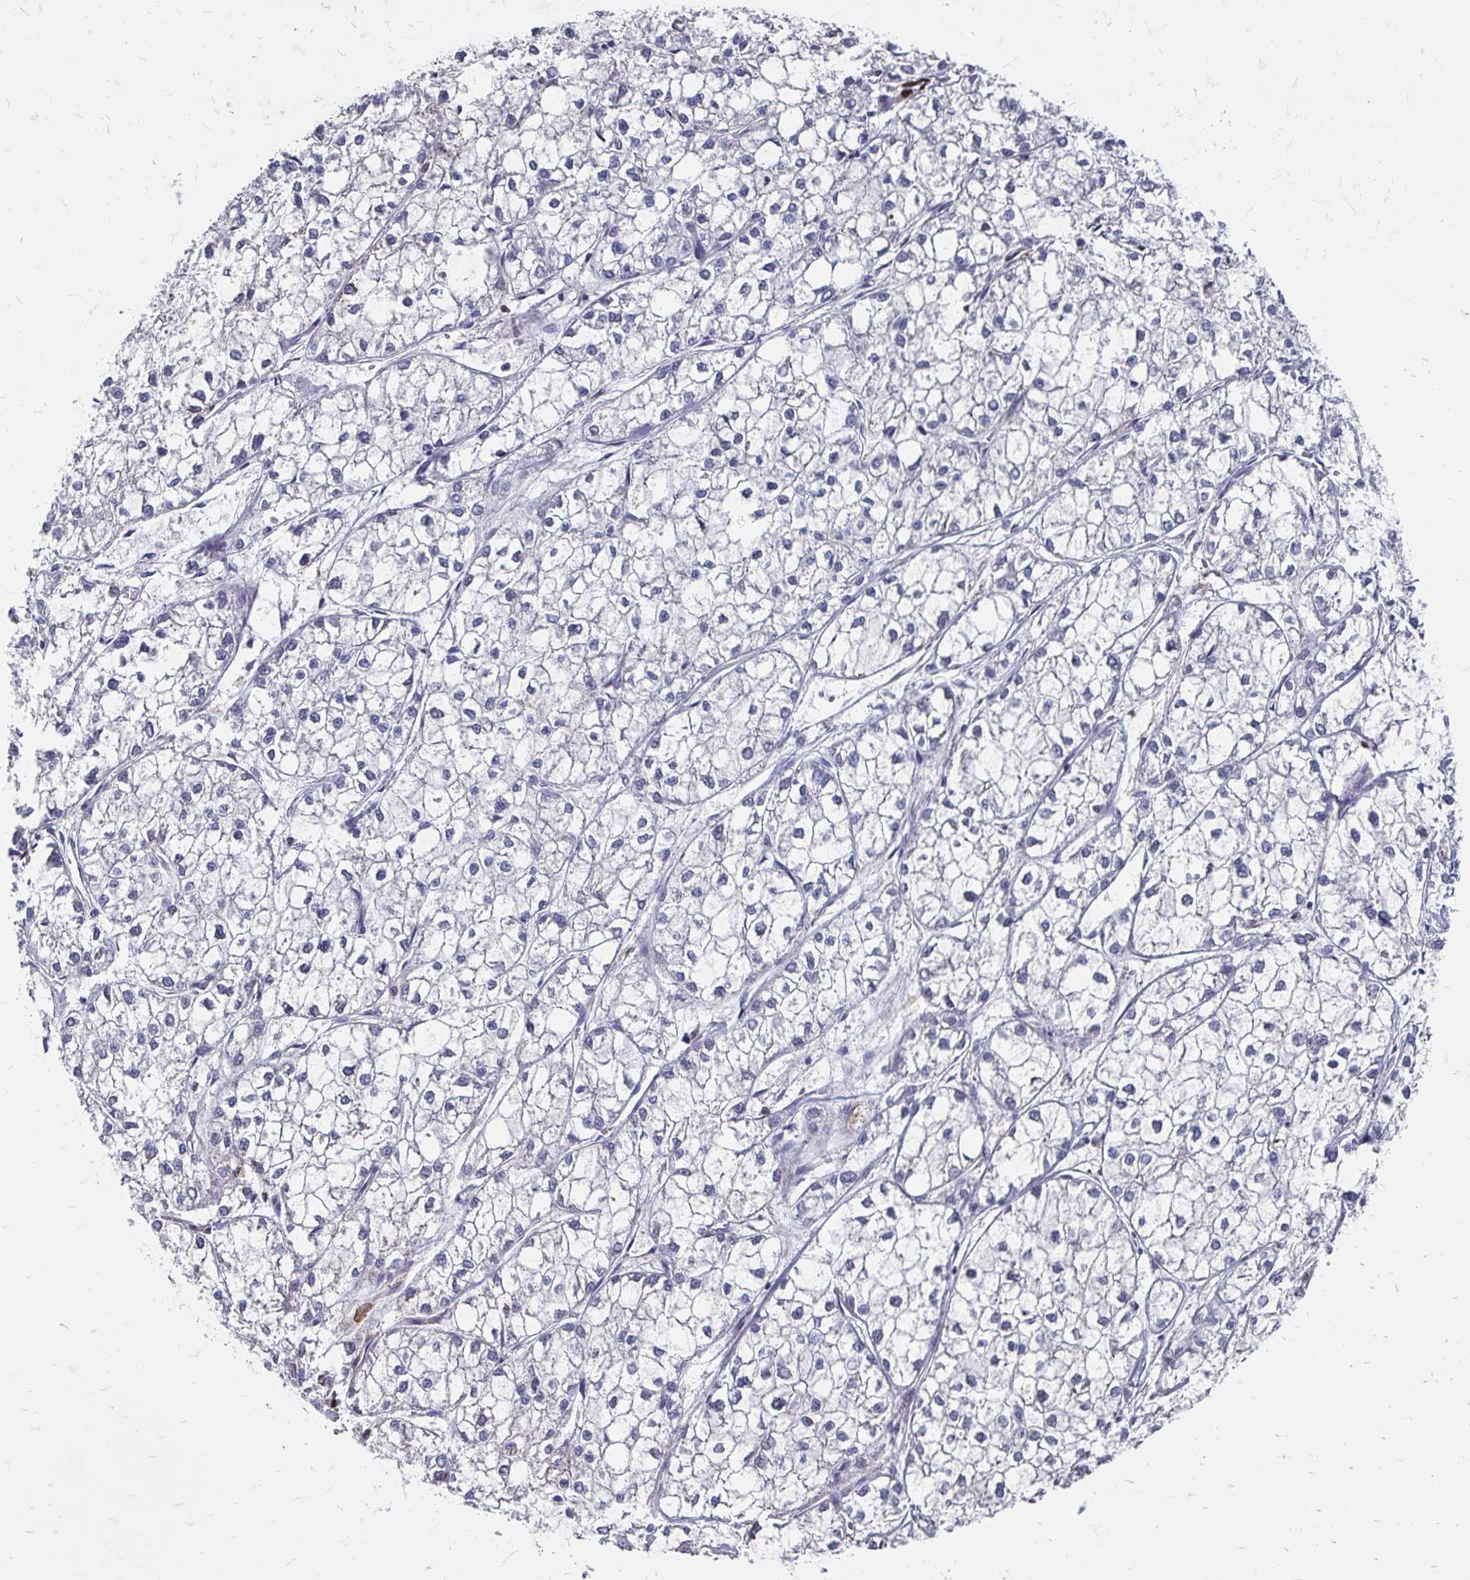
{"staining": {"intensity": "negative", "quantity": "none", "location": "none"}, "tissue": "liver cancer", "cell_type": "Tumor cells", "image_type": "cancer", "snomed": [{"axis": "morphology", "description": "Carcinoma, Hepatocellular, NOS"}, {"axis": "topography", "description": "Liver"}], "caption": "Immunohistochemical staining of human hepatocellular carcinoma (liver) reveals no significant expression in tumor cells. (DAB (3,3'-diaminobenzidine) immunohistochemistry (IHC) with hematoxylin counter stain).", "gene": "CDKL1", "patient": {"sex": "female", "age": 43}}